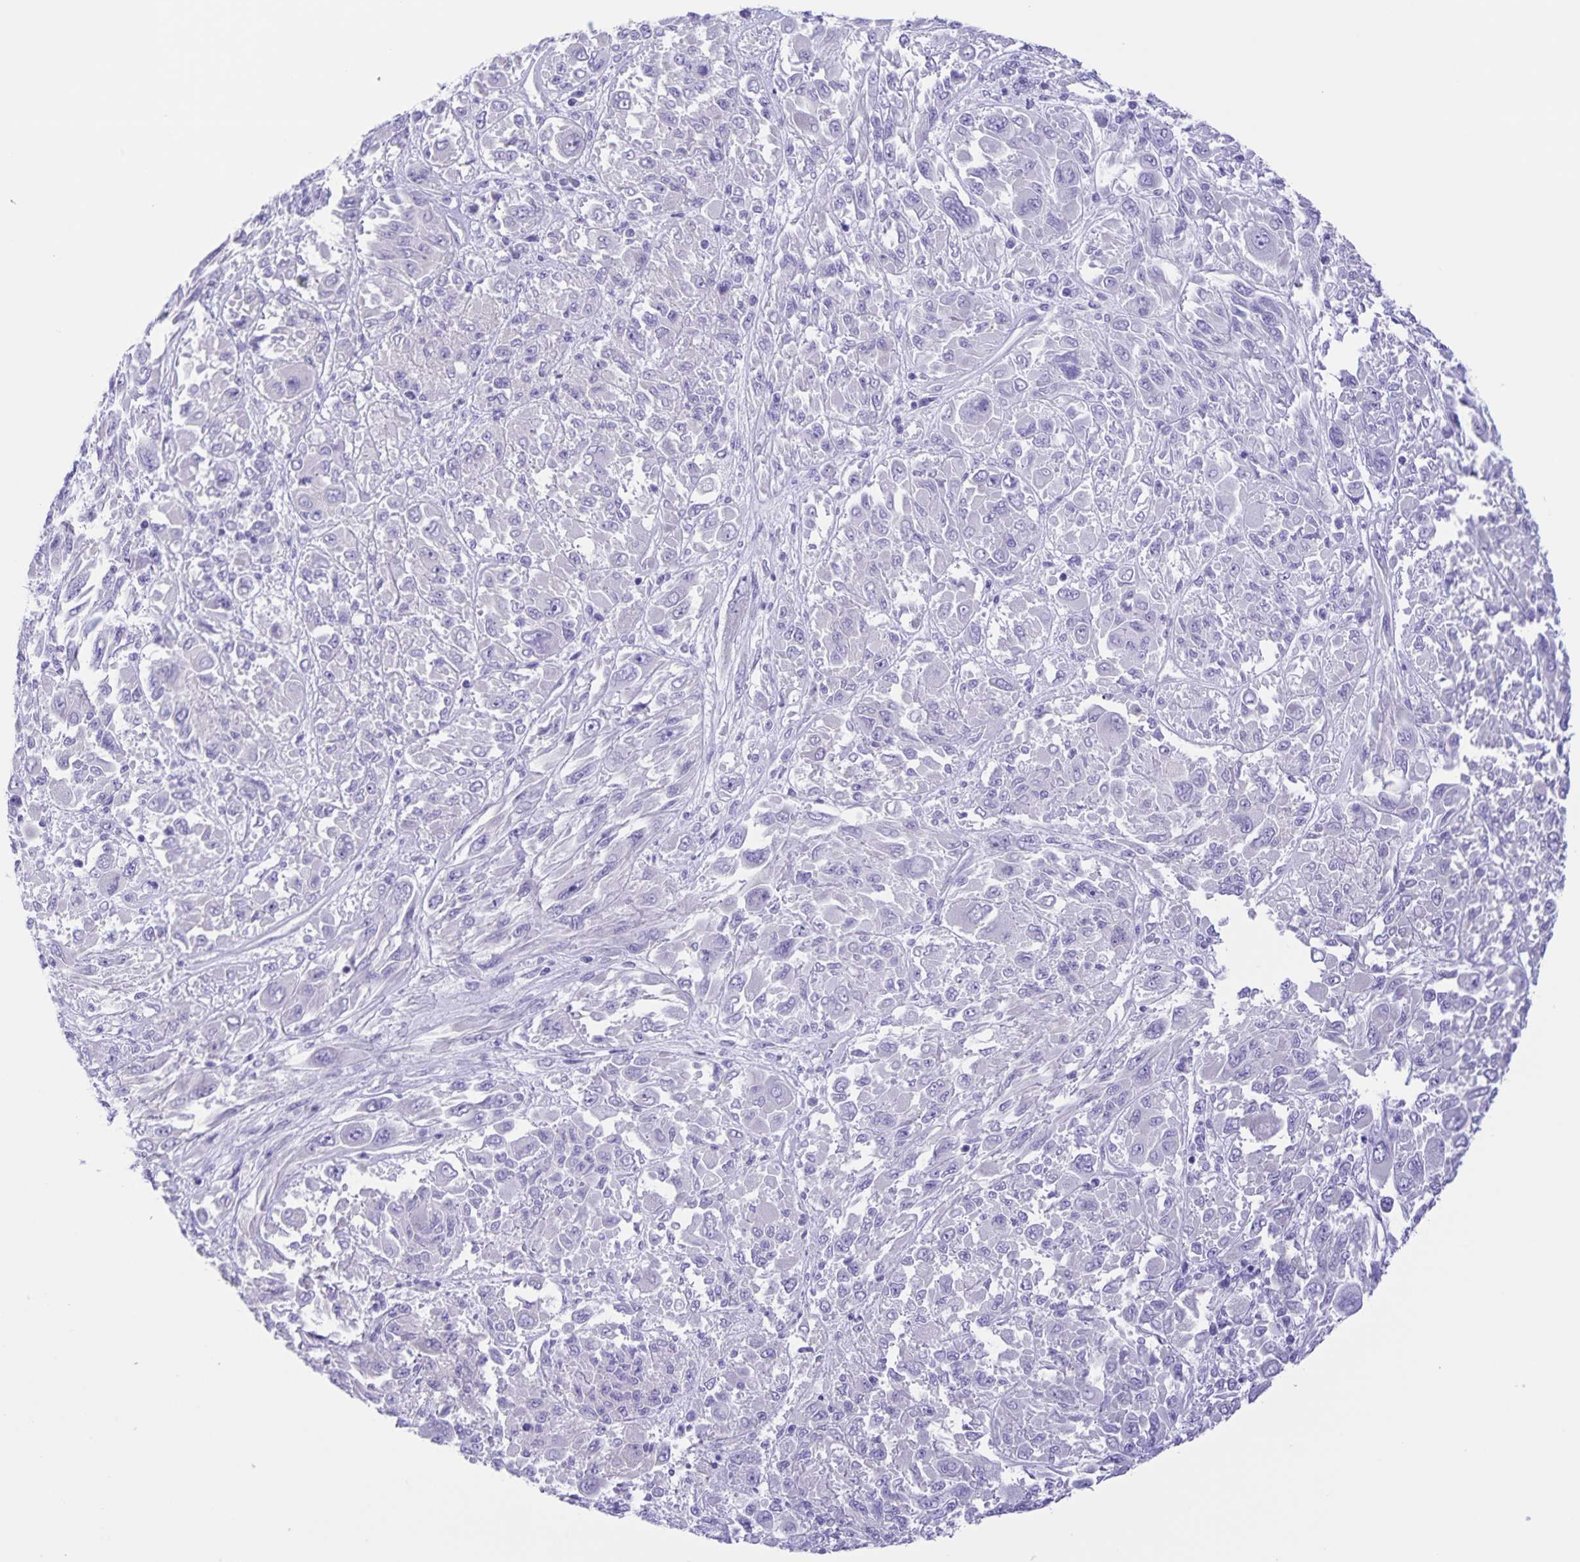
{"staining": {"intensity": "negative", "quantity": "none", "location": "none"}, "tissue": "melanoma", "cell_type": "Tumor cells", "image_type": "cancer", "snomed": [{"axis": "morphology", "description": "Malignant melanoma, NOS"}, {"axis": "topography", "description": "Skin"}], "caption": "DAB immunohistochemical staining of melanoma reveals no significant staining in tumor cells. The staining is performed using DAB brown chromogen with nuclei counter-stained in using hematoxylin.", "gene": "CAPSL", "patient": {"sex": "female", "age": 91}}